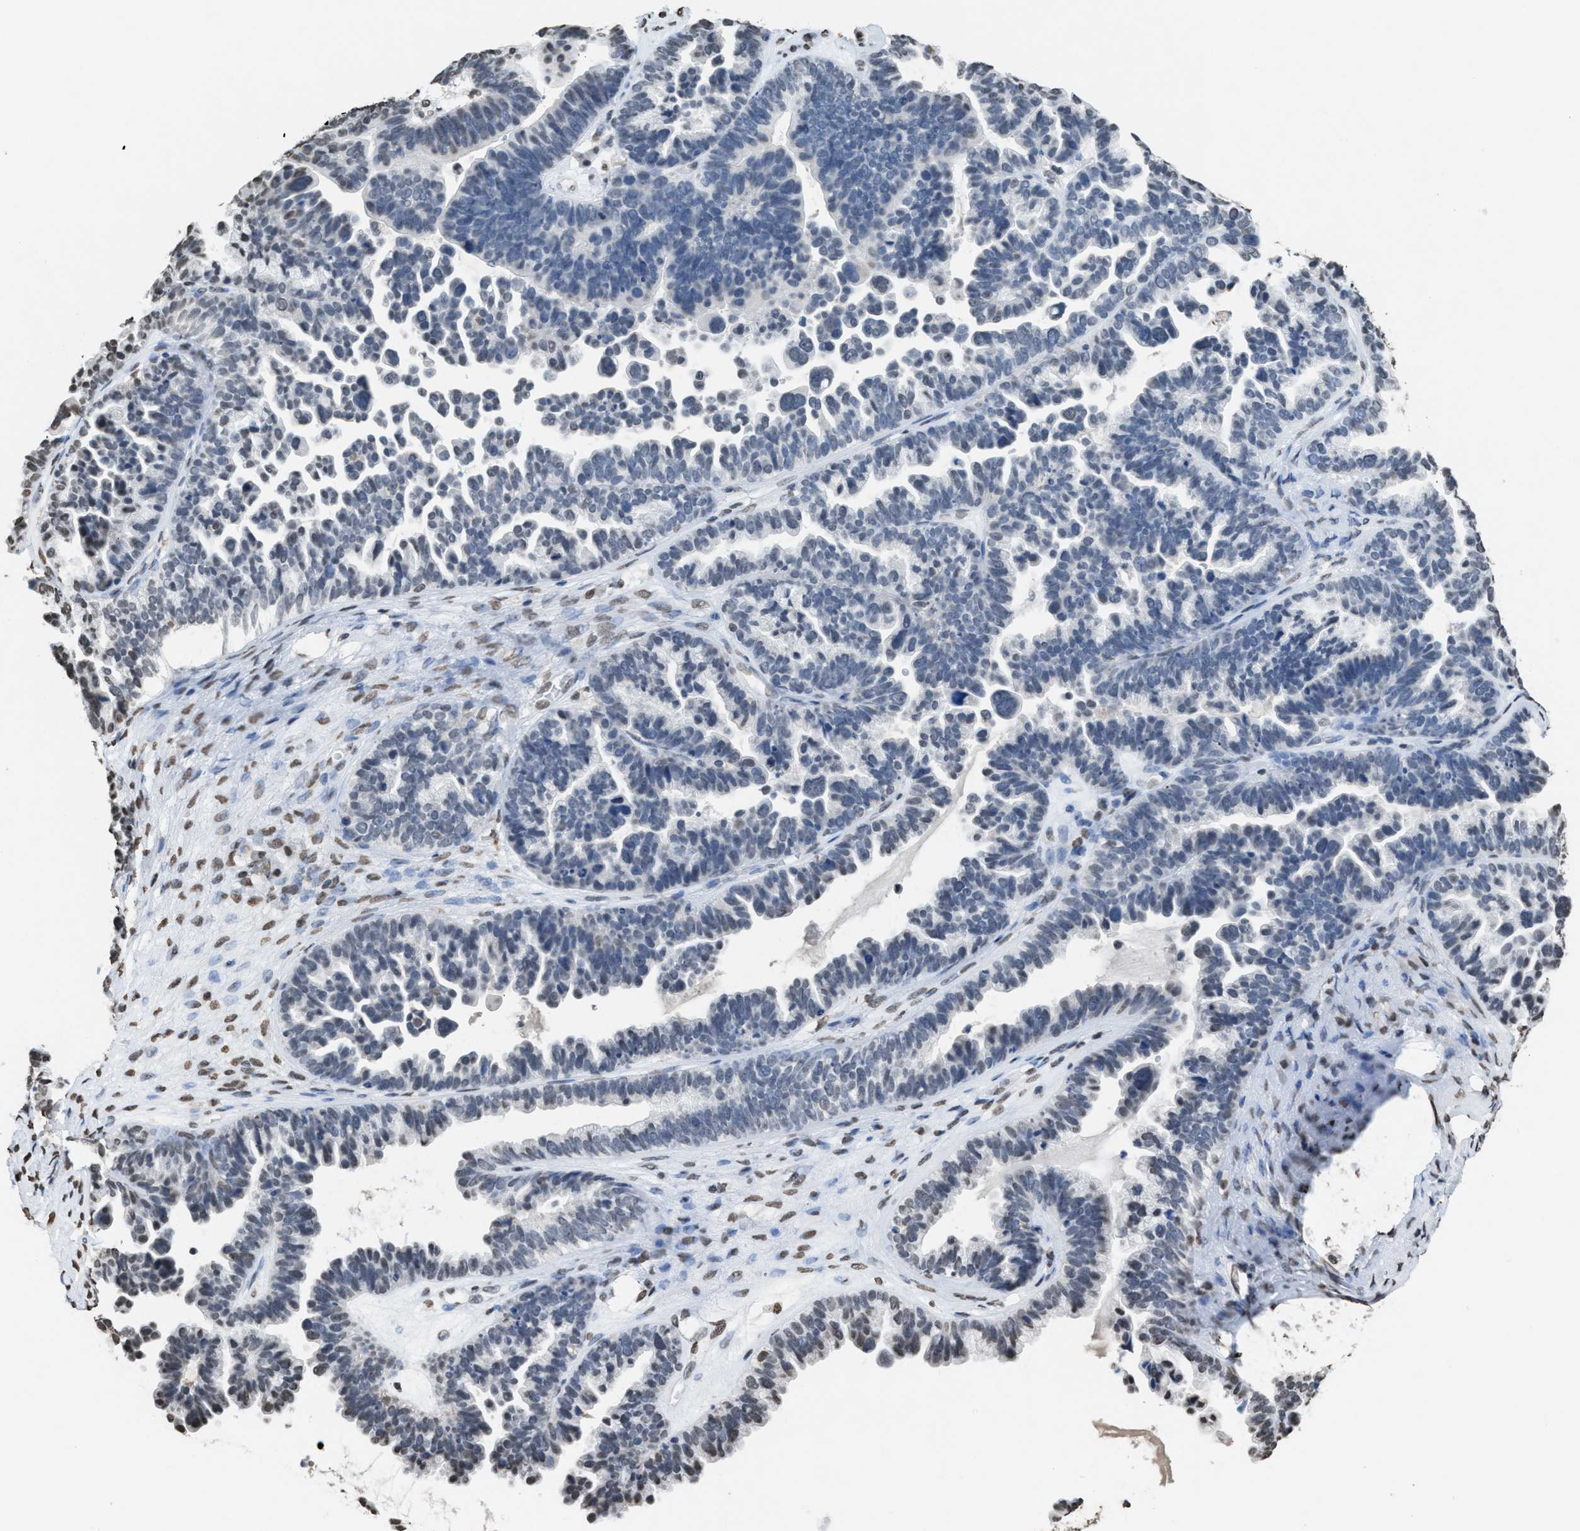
{"staining": {"intensity": "negative", "quantity": "none", "location": "none"}, "tissue": "ovarian cancer", "cell_type": "Tumor cells", "image_type": "cancer", "snomed": [{"axis": "morphology", "description": "Cystadenocarcinoma, serous, NOS"}, {"axis": "topography", "description": "Ovary"}], "caption": "This is an immunohistochemistry photomicrograph of human serous cystadenocarcinoma (ovarian). There is no expression in tumor cells.", "gene": "NUP88", "patient": {"sex": "female", "age": 56}}